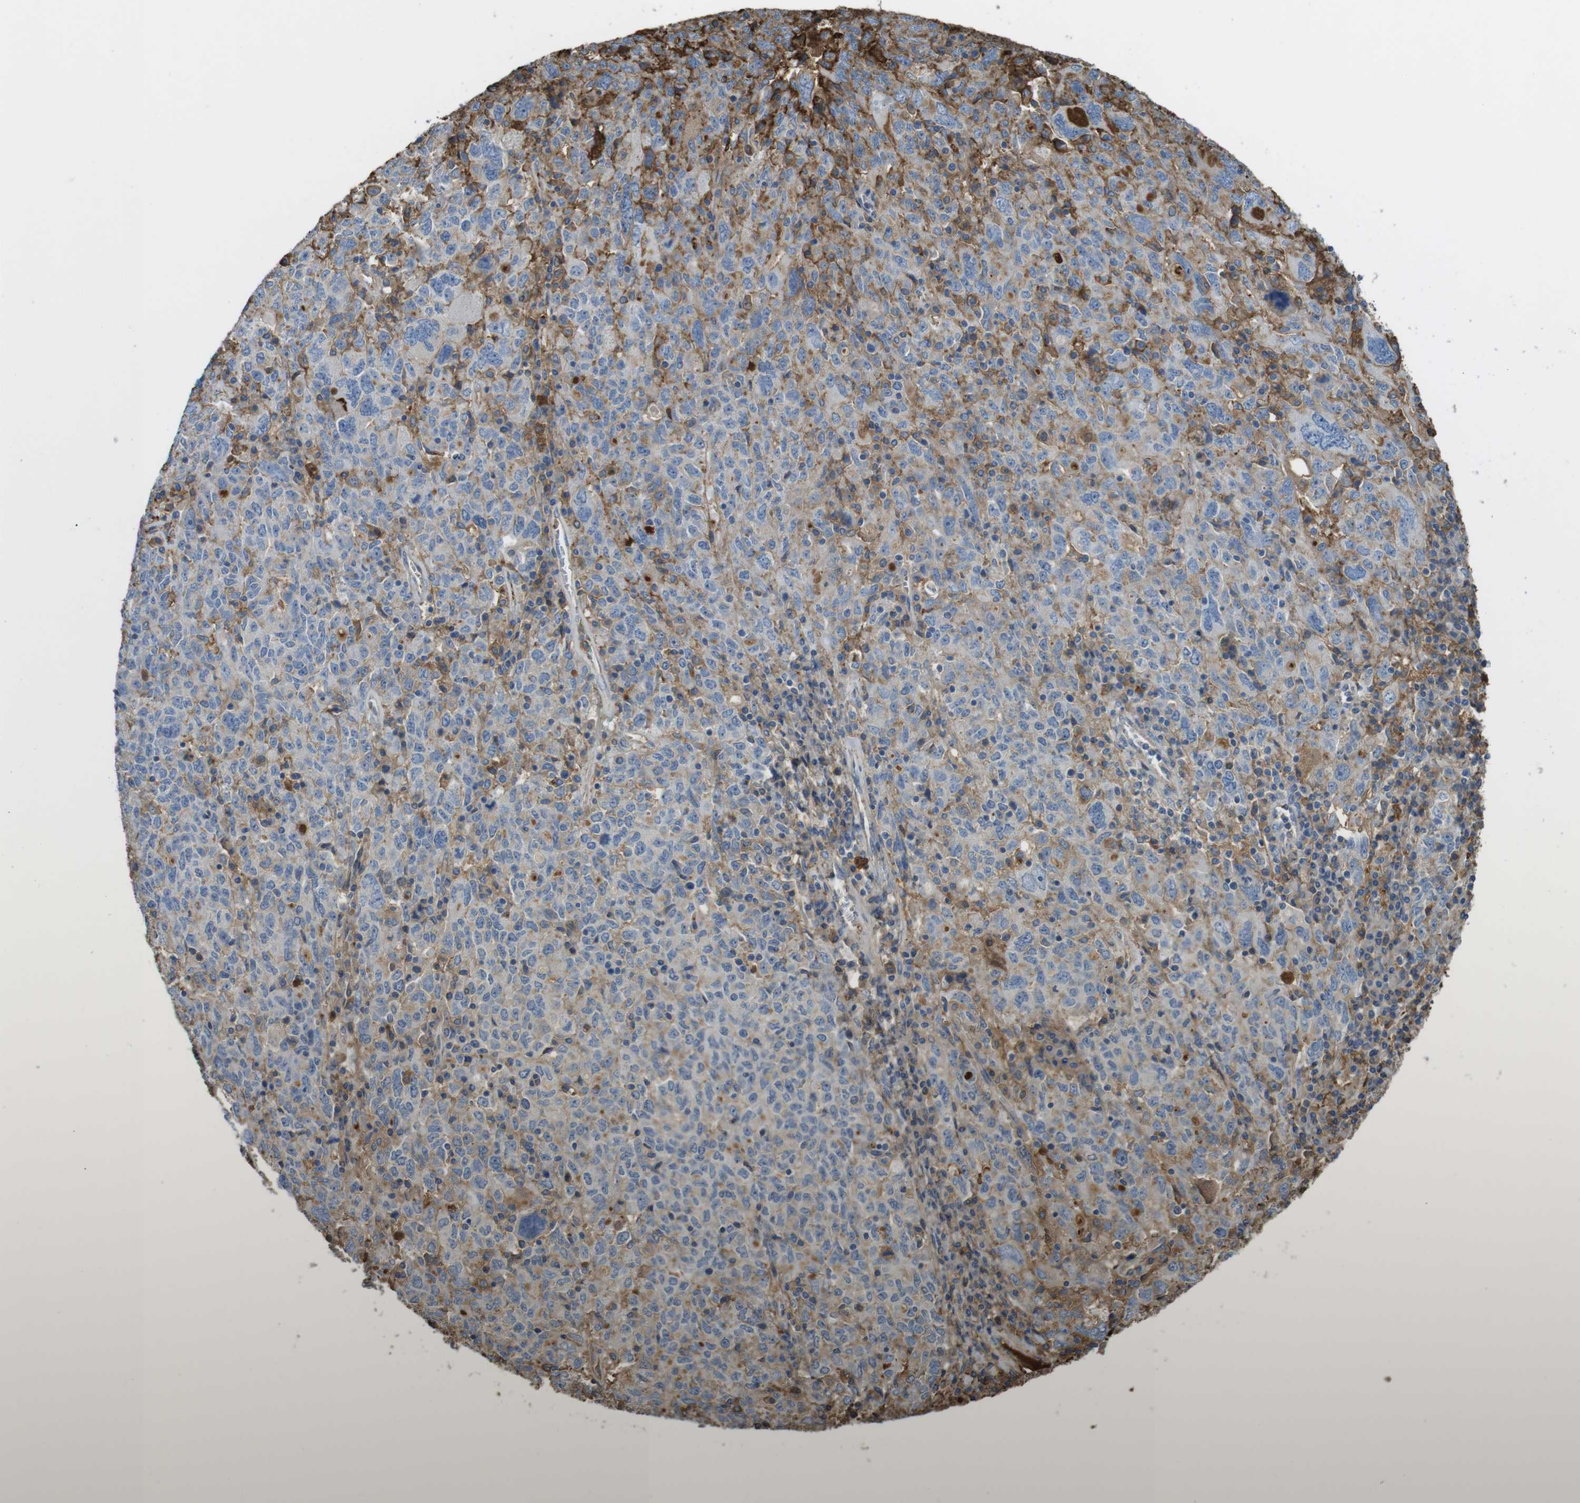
{"staining": {"intensity": "moderate", "quantity": "<25%", "location": "cytoplasmic/membranous"}, "tissue": "ovarian cancer", "cell_type": "Tumor cells", "image_type": "cancer", "snomed": [{"axis": "morphology", "description": "Carcinoma, endometroid"}, {"axis": "topography", "description": "Ovary"}], "caption": "The micrograph displays a brown stain indicating the presence of a protein in the cytoplasmic/membranous of tumor cells in ovarian cancer.", "gene": "LTBP4", "patient": {"sex": "female", "age": 62}}